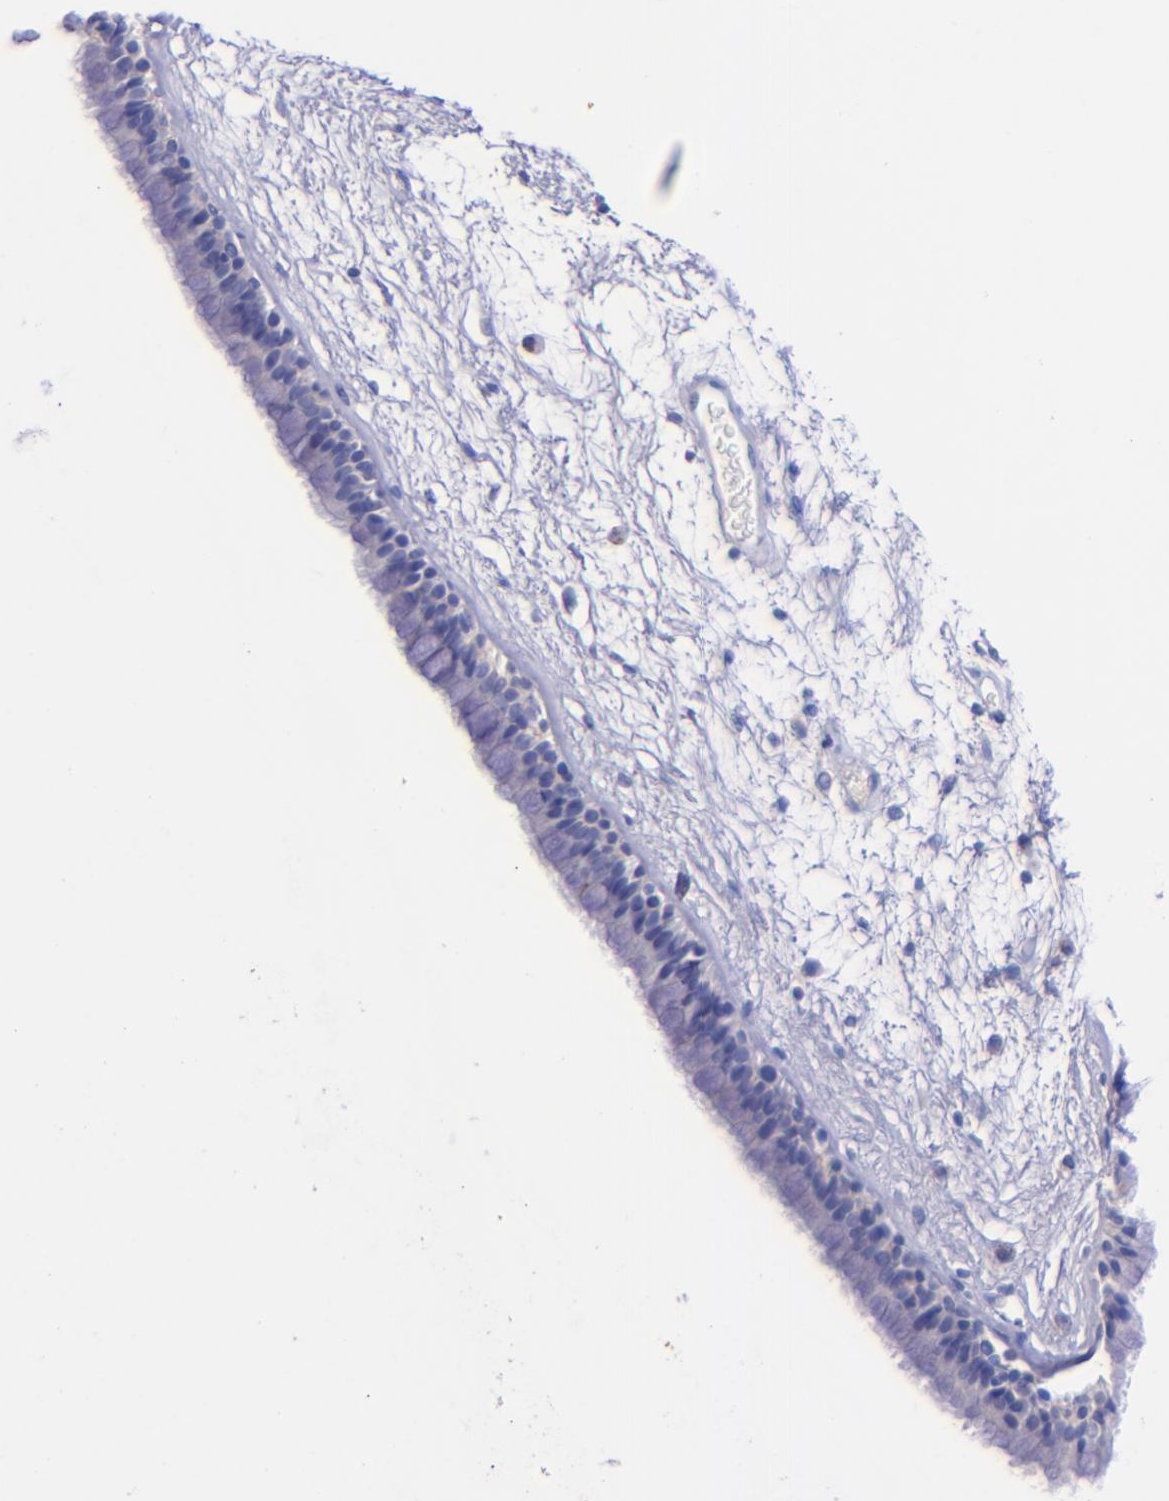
{"staining": {"intensity": "negative", "quantity": "none", "location": "none"}, "tissue": "nasopharynx", "cell_type": "Respiratory epithelial cells", "image_type": "normal", "snomed": [{"axis": "morphology", "description": "Normal tissue, NOS"}, {"axis": "morphology", "description": "Inflammation, NOS"}, {"axis": "topography", "description": "Nasopharynx"}], "caption": "Respiratory epithelial cells are negative for brown protein staining in unremarkable nasopharynx. (DAB immunohistochemistry visualized using brightfield microscopy, high magnification).", "gene": "KNG1", "patient": {"sex": "male", "age": 48}}